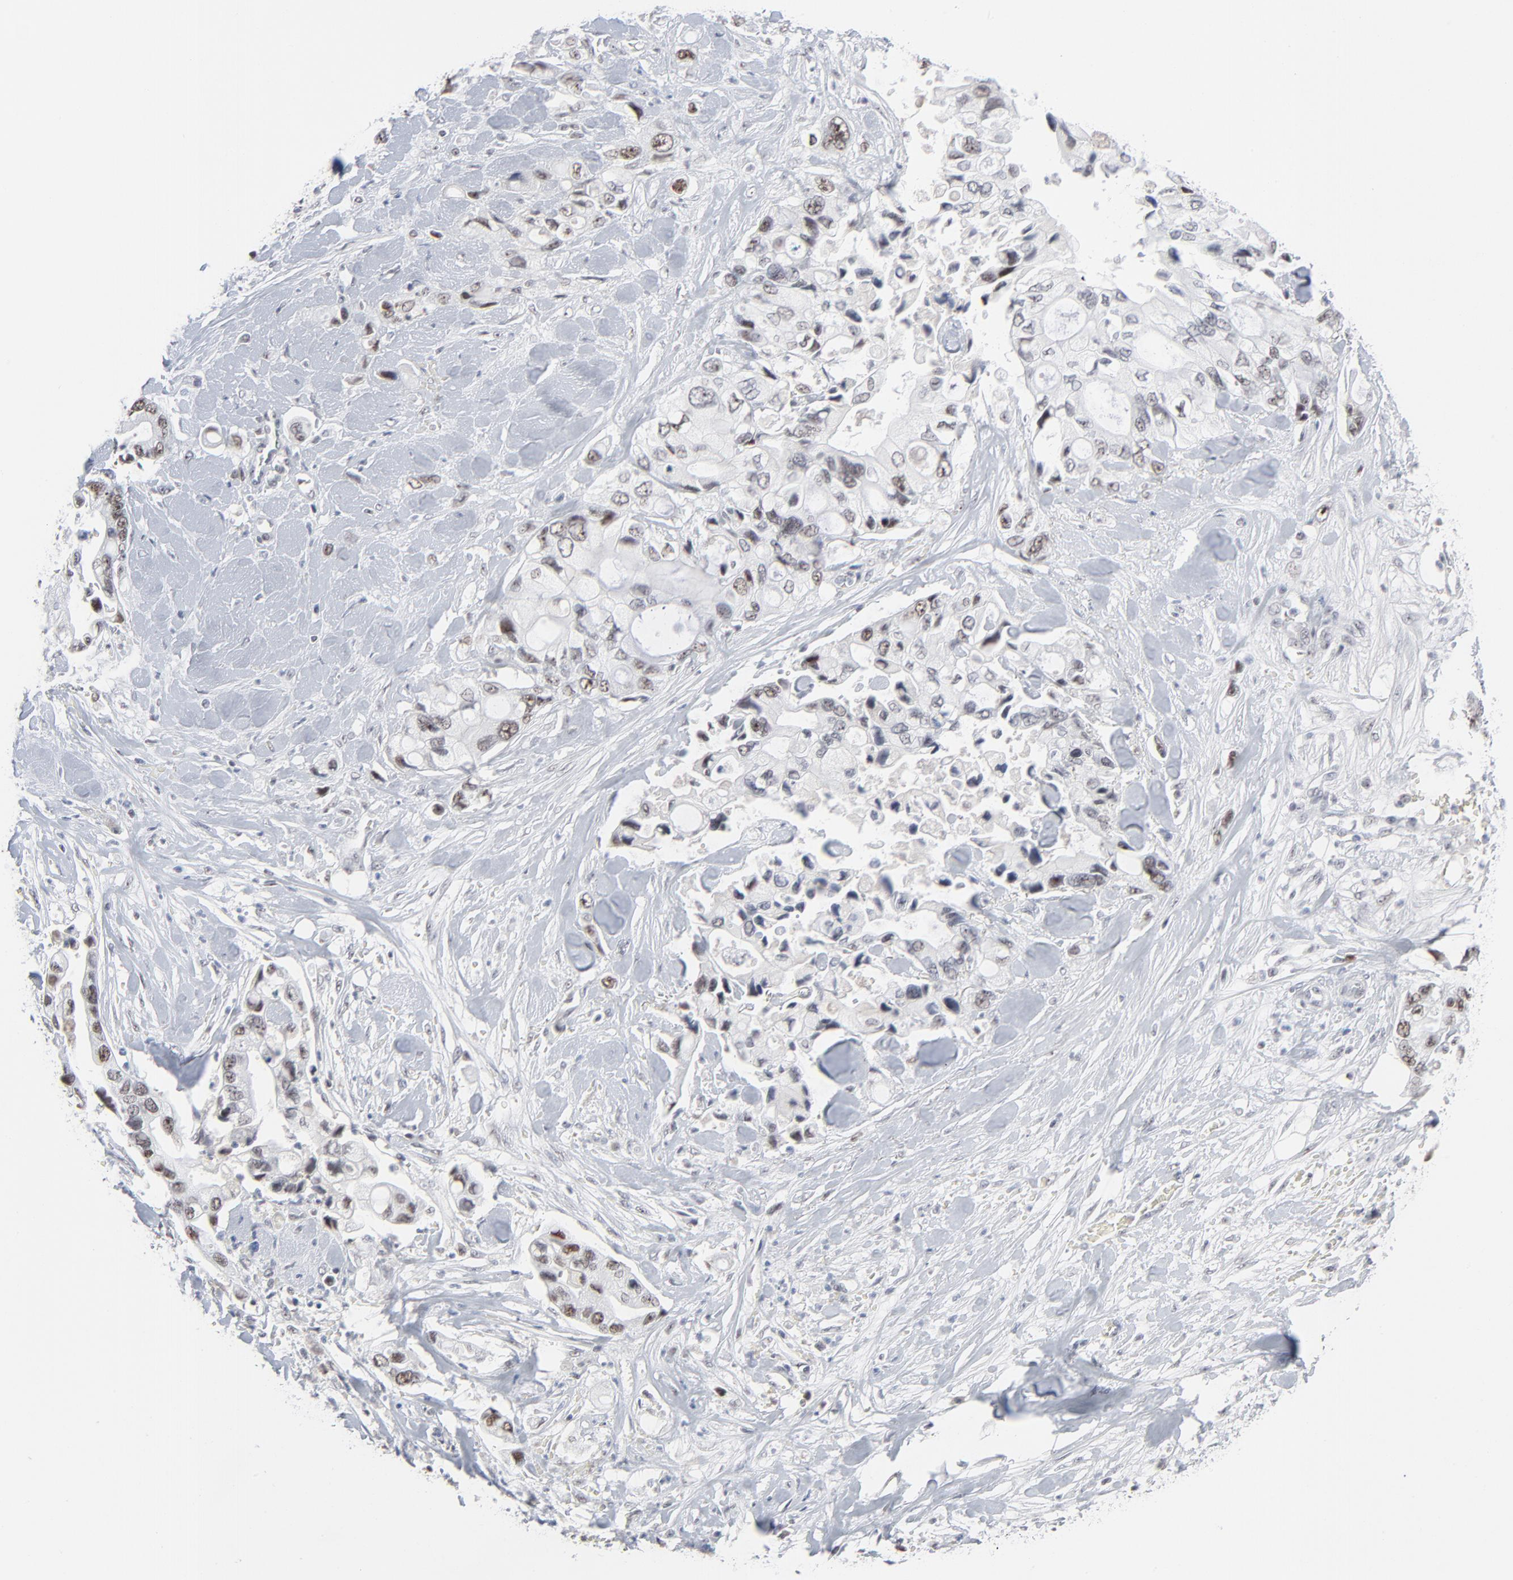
{"staining": {"intensity": "weak", "quantity": "25%-75%", "location": "nuclear"}, "tissue": "pancreatic cancer", "cell_type": "Tumor cells", "image_type": "cancer", "snomed": [{"axis": "morphology", "description": "Adenocarcinoma, NOS"}, {"axis": "topography", "description": "Pancreas"}], "caption": "Immunohistochemistry (IHC) micrograph of neoplastic tissue: pancreatic adenocarcinoma stained using immunohistochemistry (IHC) displays low levels of weak protein expression localized specifically in the nuclear of tumor cells, appearing as a nuclear brown color.", "gene": "MPHOSPH6", "patient": {"sex": "male", "age": 70}}